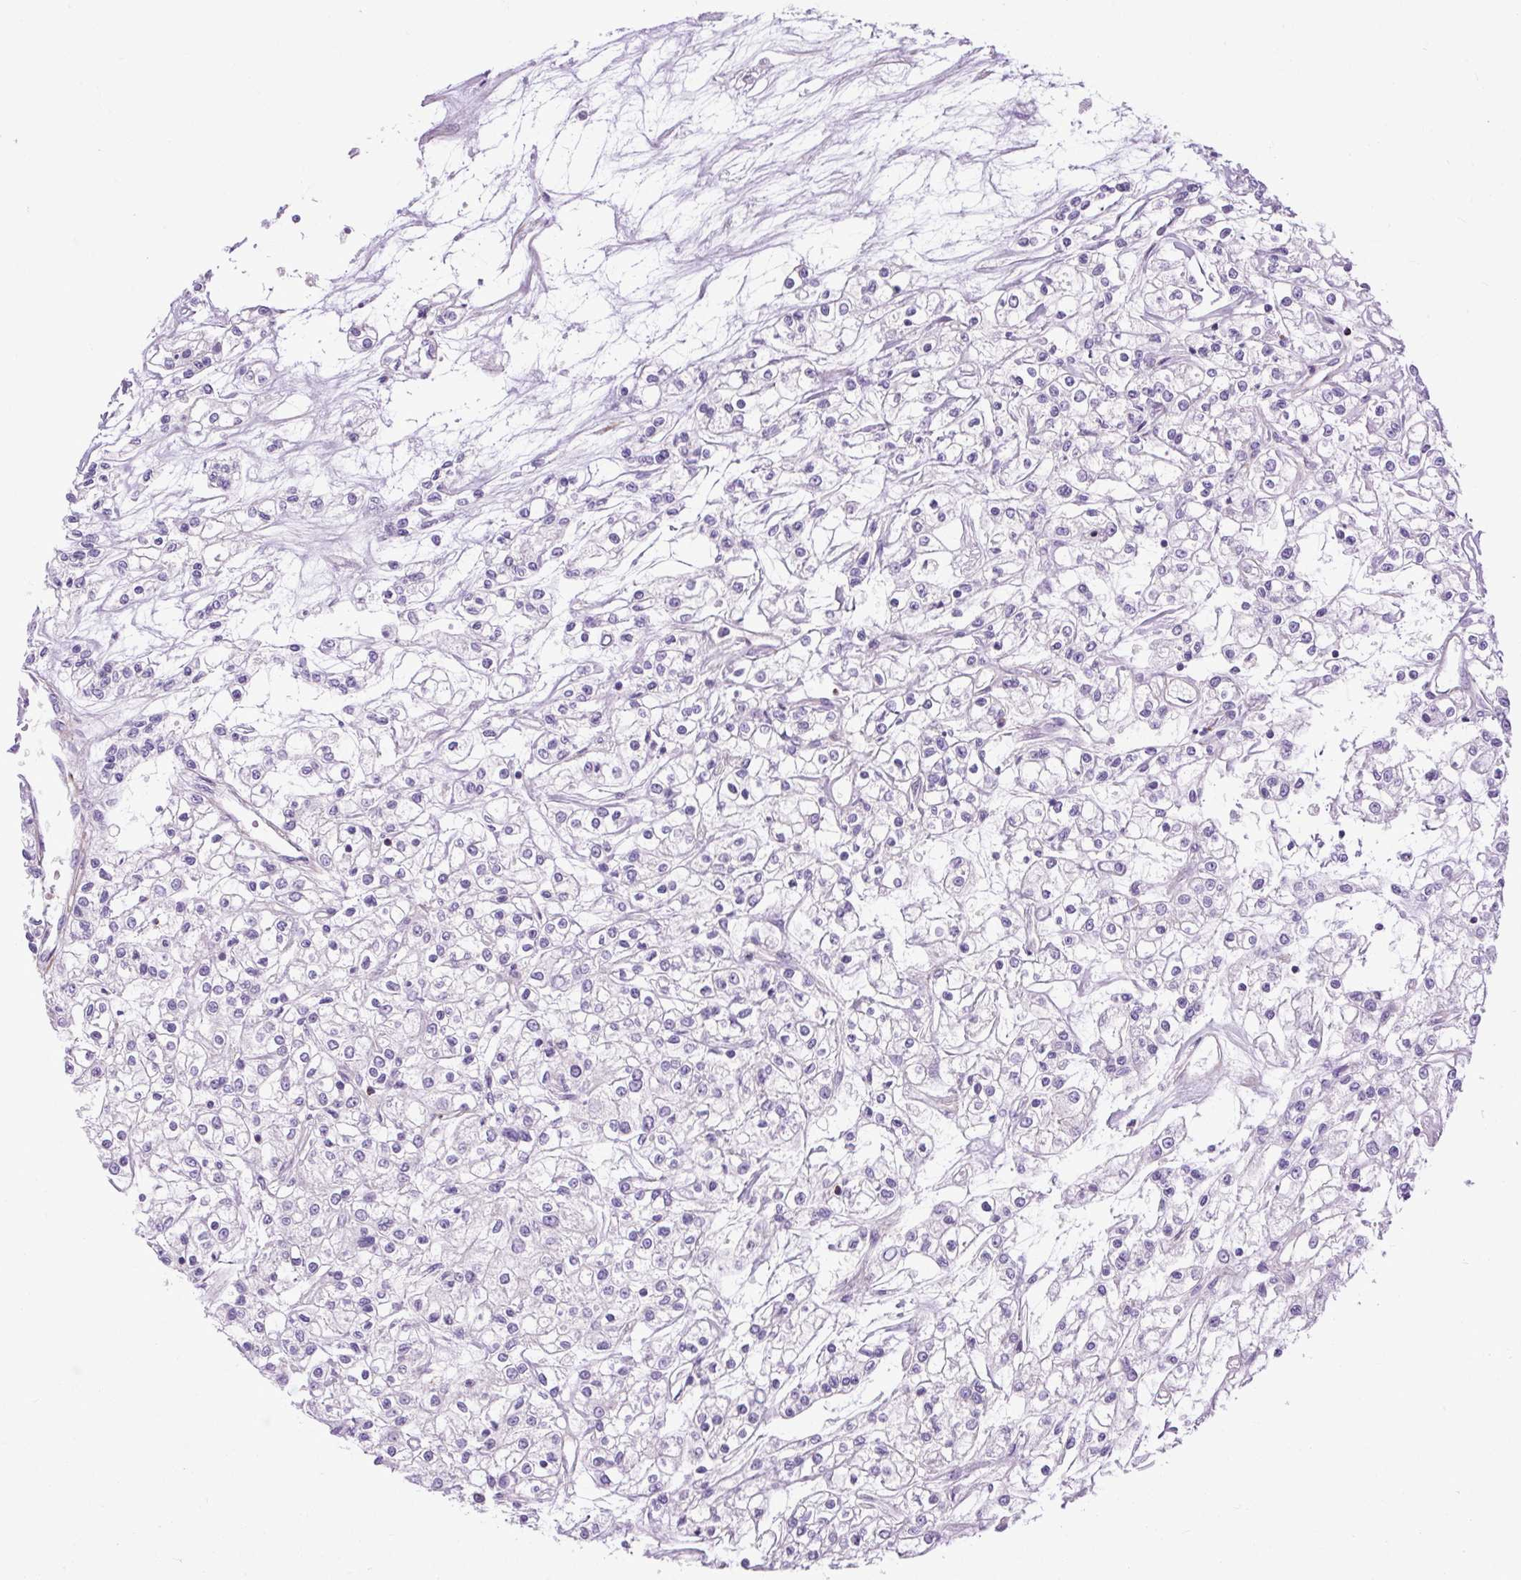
{"staining": {"intensity": "negative", "quantity": "none", "location": "none"}, "tissue": "renal cancer", "cell_type": "Tumor cells", "image_type": "cancer", "snomed": [{"axis": "morphology", "description": "Adenocarcinoma, NOS"}, {"axis": "topography", "description": "Kidney"}], "caption": "Immunohistochemistry of renal adenocarcinoma demonstrates no positivity in tumor cells.", "gene": "ZNF197", "patient": {"sex": "female", "age": 59}}